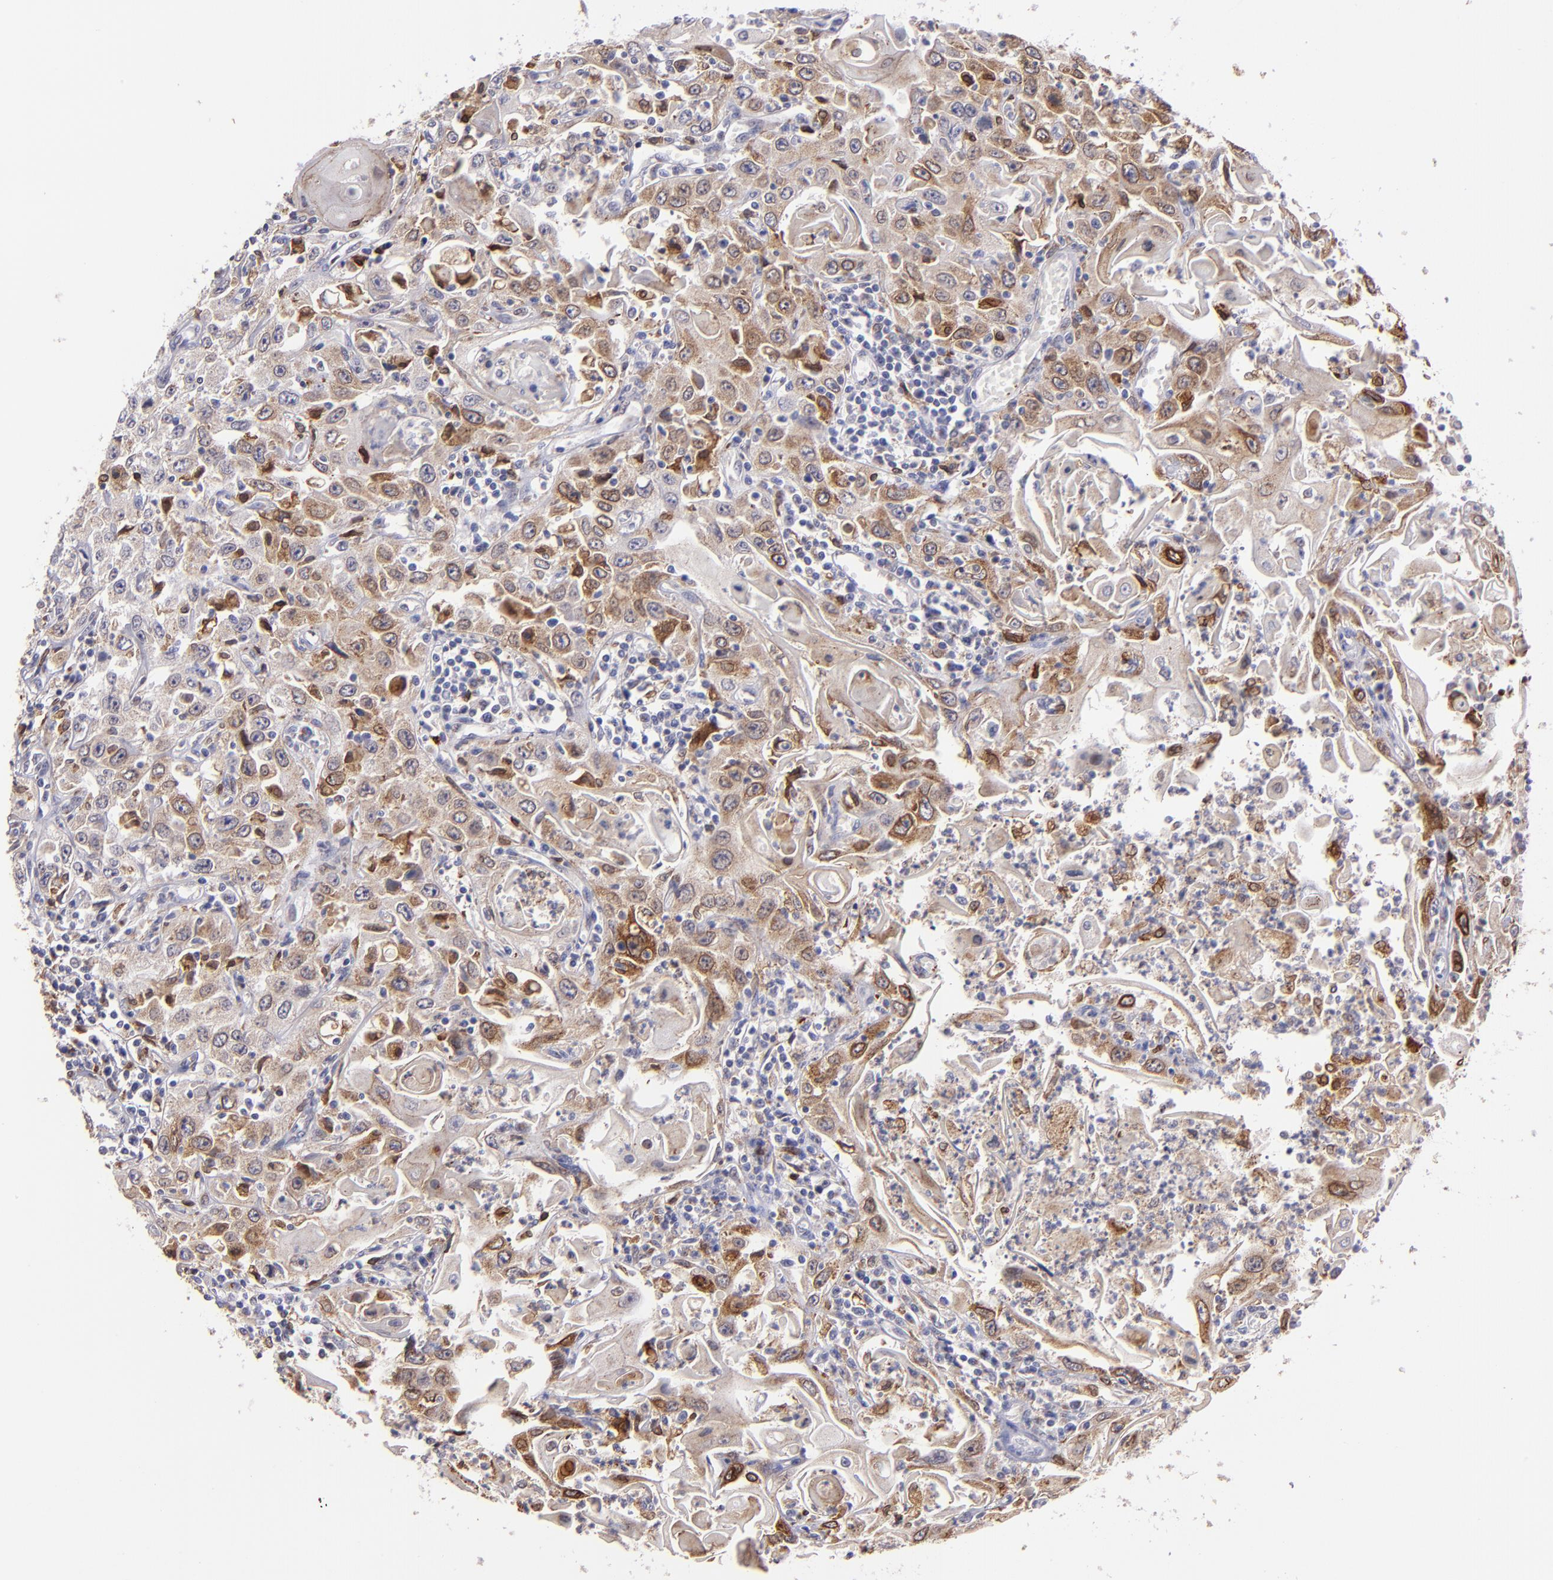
{"staining": {"intensity": "moderate", "quantity": ">75%", "location": "cytoplasmic/membranous"}, "tissue": "head and neck cancer", "cell_type": "Tumor cells", "image_type": "cancer", "snomed": [{"axis": "morphology", "description": "Squamous cell carcinoma, NOS"}, {"axis": "topography", "description": "Oral tissue"}, {"axis": "topography", "description": "Head-Neck"}], "caption": "A brown stain labels moderate cytoplasmic/membranous expression of a protein in head and neck squamous cell carcinoma tumor cells.", "gene": "PTGS1", "patient": {"sex": "female", "age": 76}}